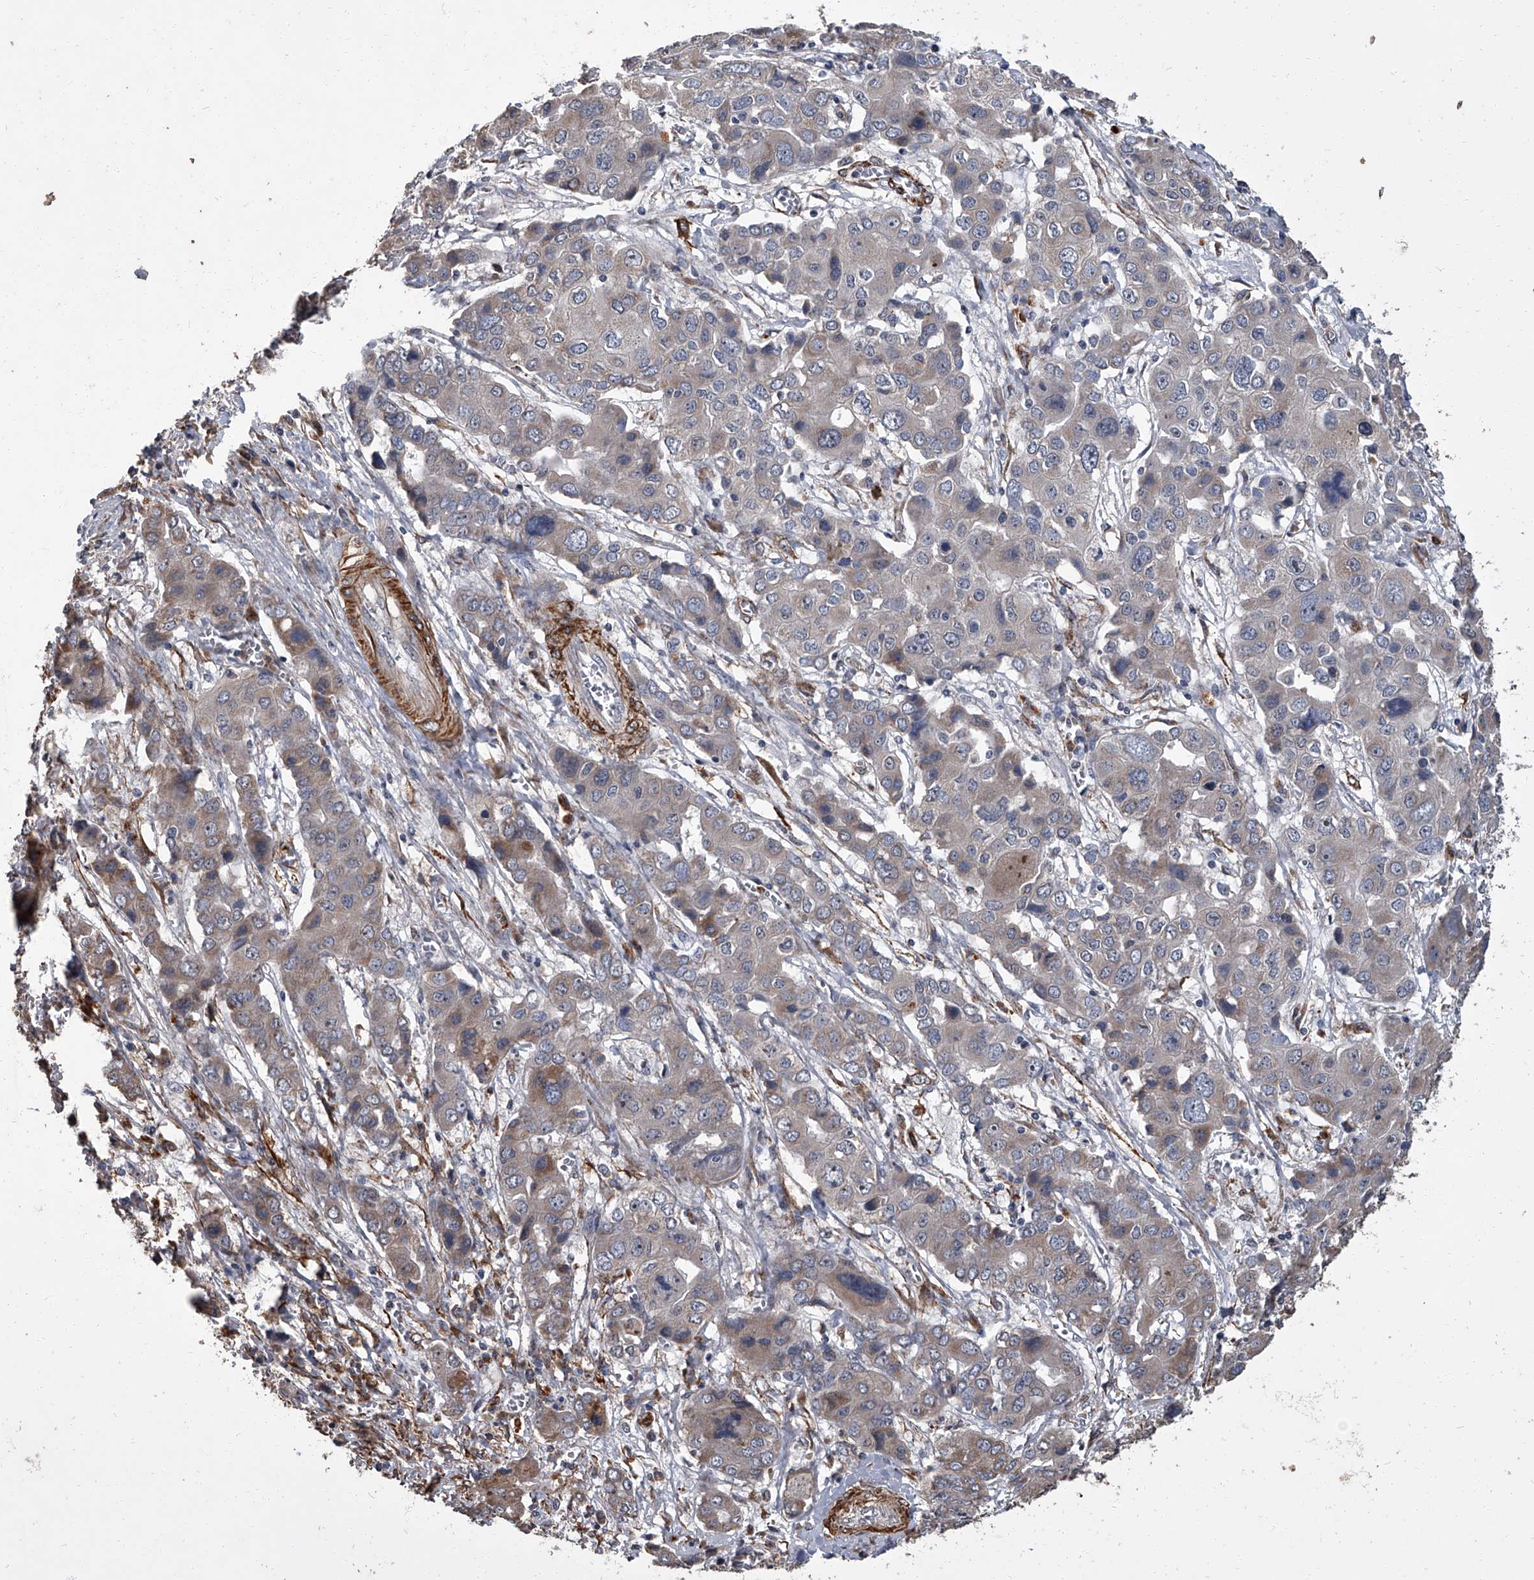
{"staining": {"intensity": "weak", "quantity": "<25%", "location": "cytoplasmic/membranous"}, "tissue": "liver cancer", "cell_type": "Tumor cells", "image_type": "cancer", "snomed": [{"axis": "morphology", "description": "Cholangiocarcinoma"}, {"axis": "topography", "description": "Liver"}], "caption": "IHC of human cholangiocarcinoma (liver) shows no staining in tumor cells. (DAB (3,3'-diaminobenzidine) immunohistochemistry visualized using brightfield microscopy, high magnification).", "gene": "SIRT4", "patient": {"sex": "male", "age": 67}}